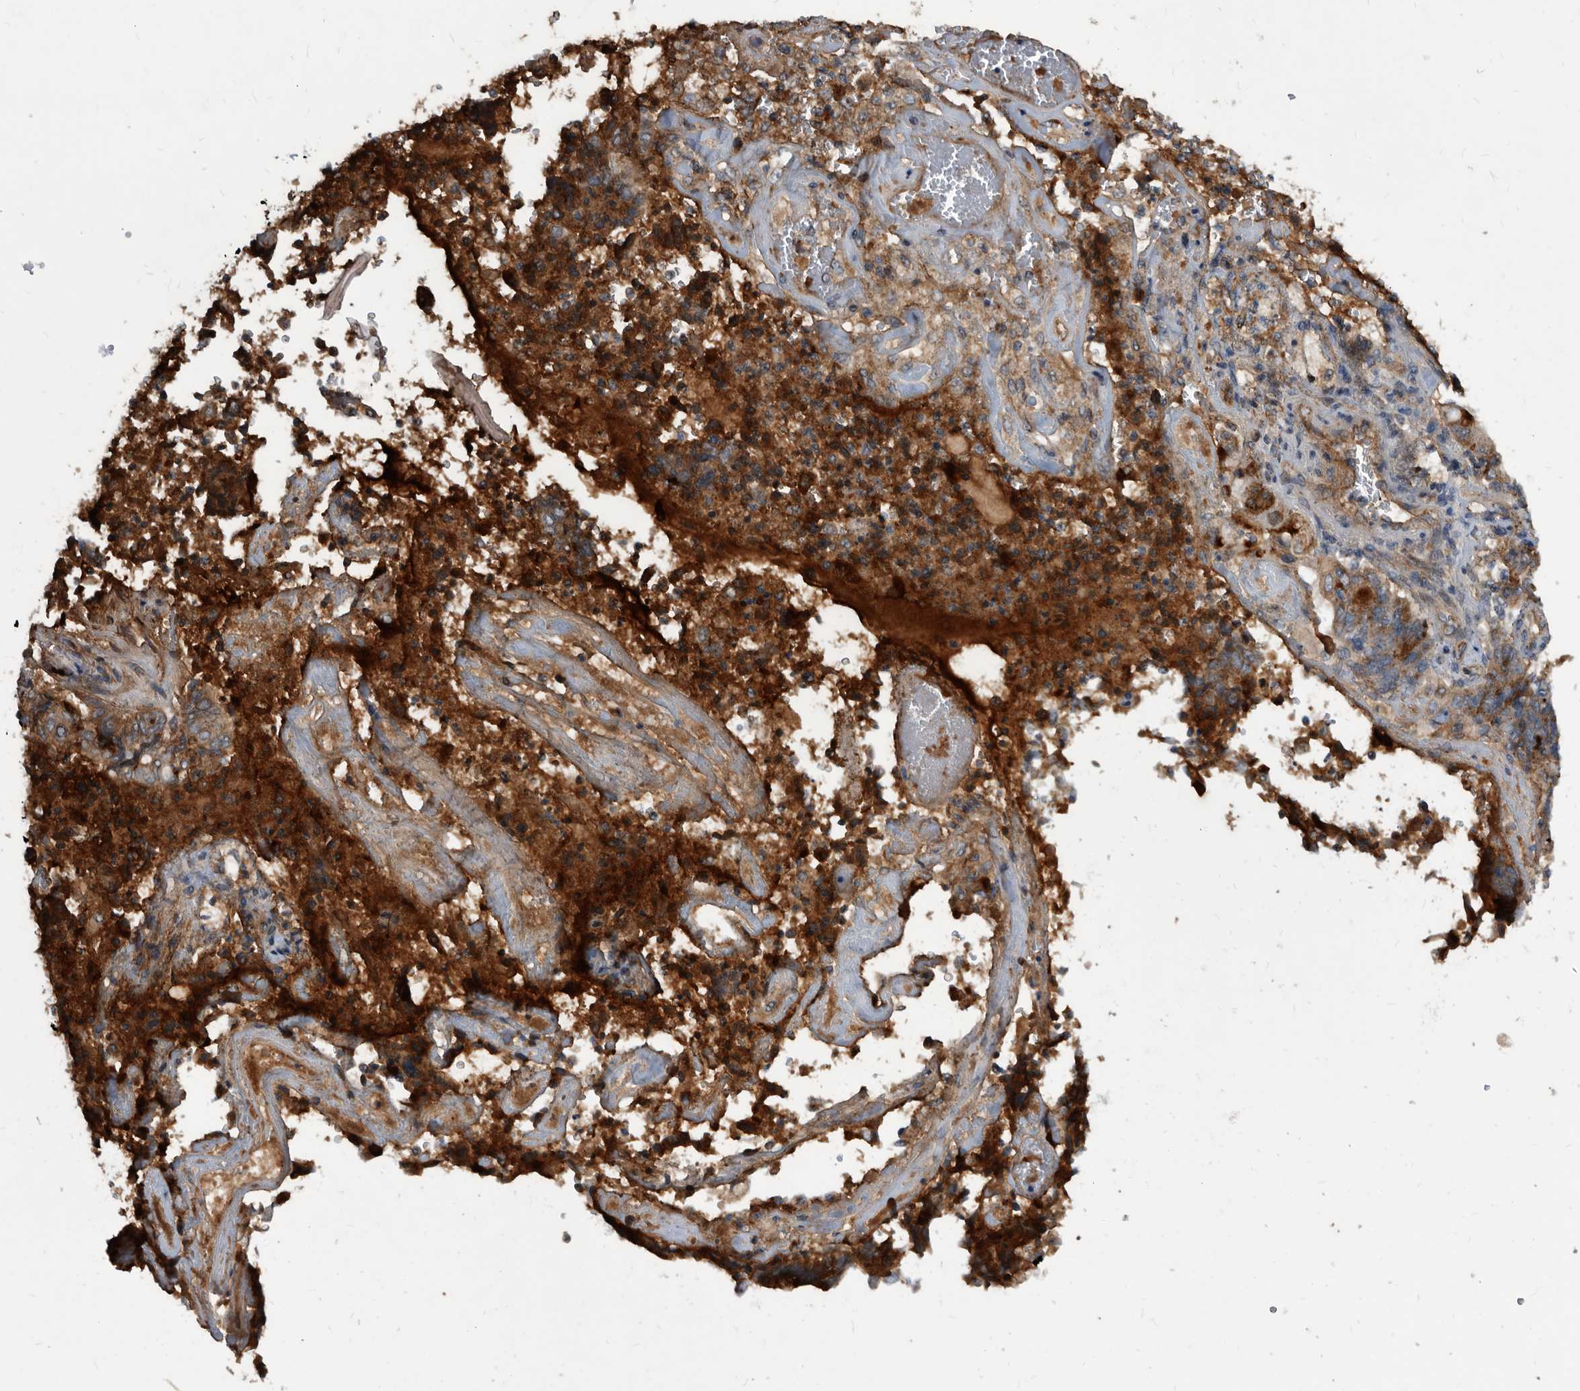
{"staining": {"intensity": "moderate", "quantity": ">75%", "location": "cytoplasmic/membranous"}, "tissue": "endometrial cancer", "cell_type": "Tumor cells", "image_type": "cancer", "snomed": [{"axis": "morphology", "description": "Adenocarcinoma, NOS"}, {"axis": "topography", "description": "Endometrium"}], "caption": "A photomicrograph of human endometrial cancer stained for a protein reveals moderate cytoplasmic/membranous brown staining in tumor cells. (DAB IHC with brightfield microscopy, high magnification).", "gene": "PI15", "patient": {"sex": "female", "age": 80}}